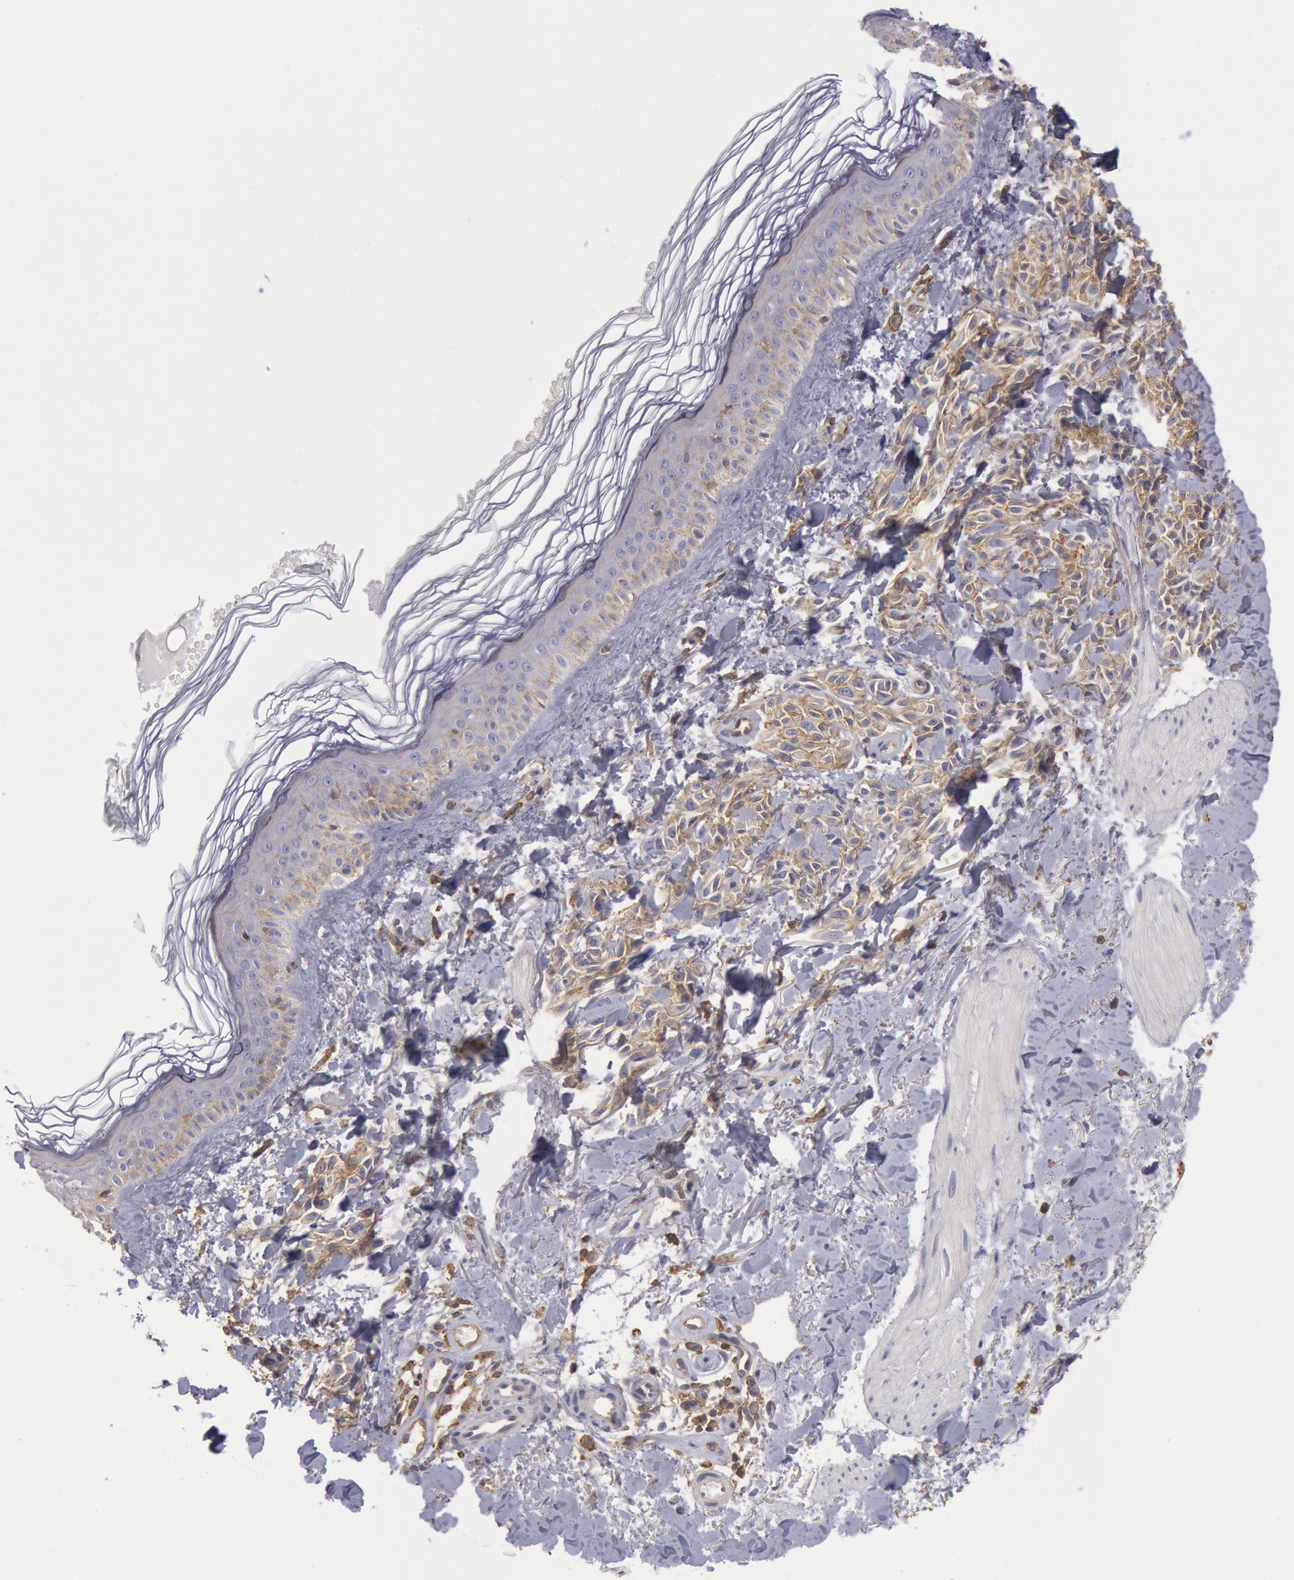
{"staining": {"intensity": "weak", "quantity": ">75%", "location": "cytoplasmic/membranous"}, "tissue": "melanoma", "cell_type": "Tumor cells", "image_type": "cancer", "snomed": [{"axis": "morphology", "description": "Malignant melanoma, NOS"}, {"axis": "topography", "description": "Skin"}], "caption": "Human malignant melanoma stained with a brown dye displays weak cytoplasmic/membranous positive expression in approximately >75% of tumor cells.", "gene": "SNAP23", "patient": {"sex": "female", "age": 73}}